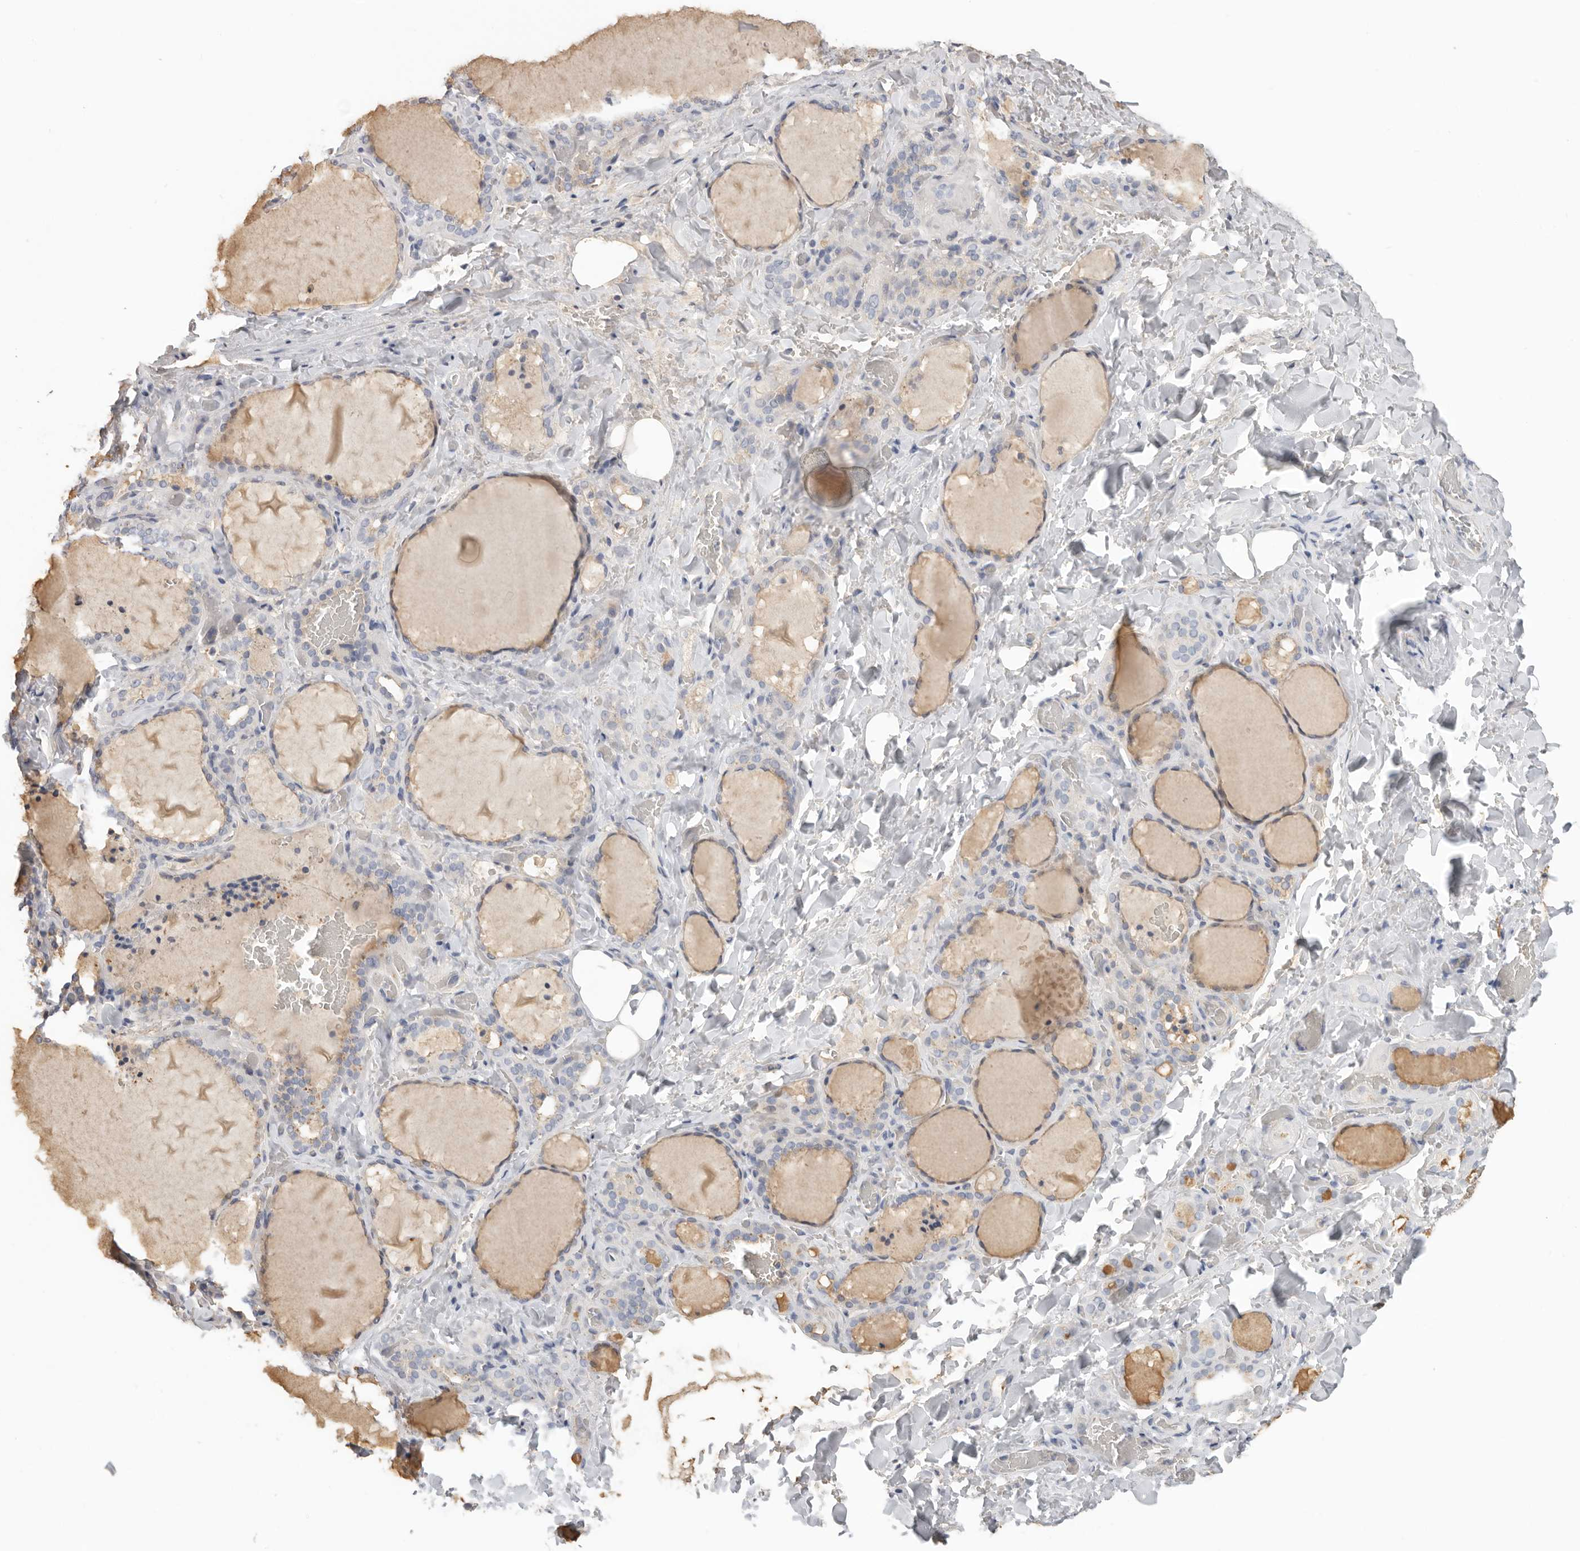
{"staining": {"intensity": "moderate", "quantity": ">75%", "location": "cytoplasmic/membranous"}, "tissue": "thyroid gland", "cell_type": "Glandular cells", "image_type": "normal", "snomed": [{"axis": "morphology", "description": "Normal tissue, NOS"}, {"axis": "topography", "description": "Thyroid gland"}], "caption": "Moderate cytoplasmic/membranous staining for a protein is appreciated in about >75% of glandular cells of benign thyroid gland using IHC.", "gene": "WDTC1", "patient": {"sex": "female", "age": 22}}